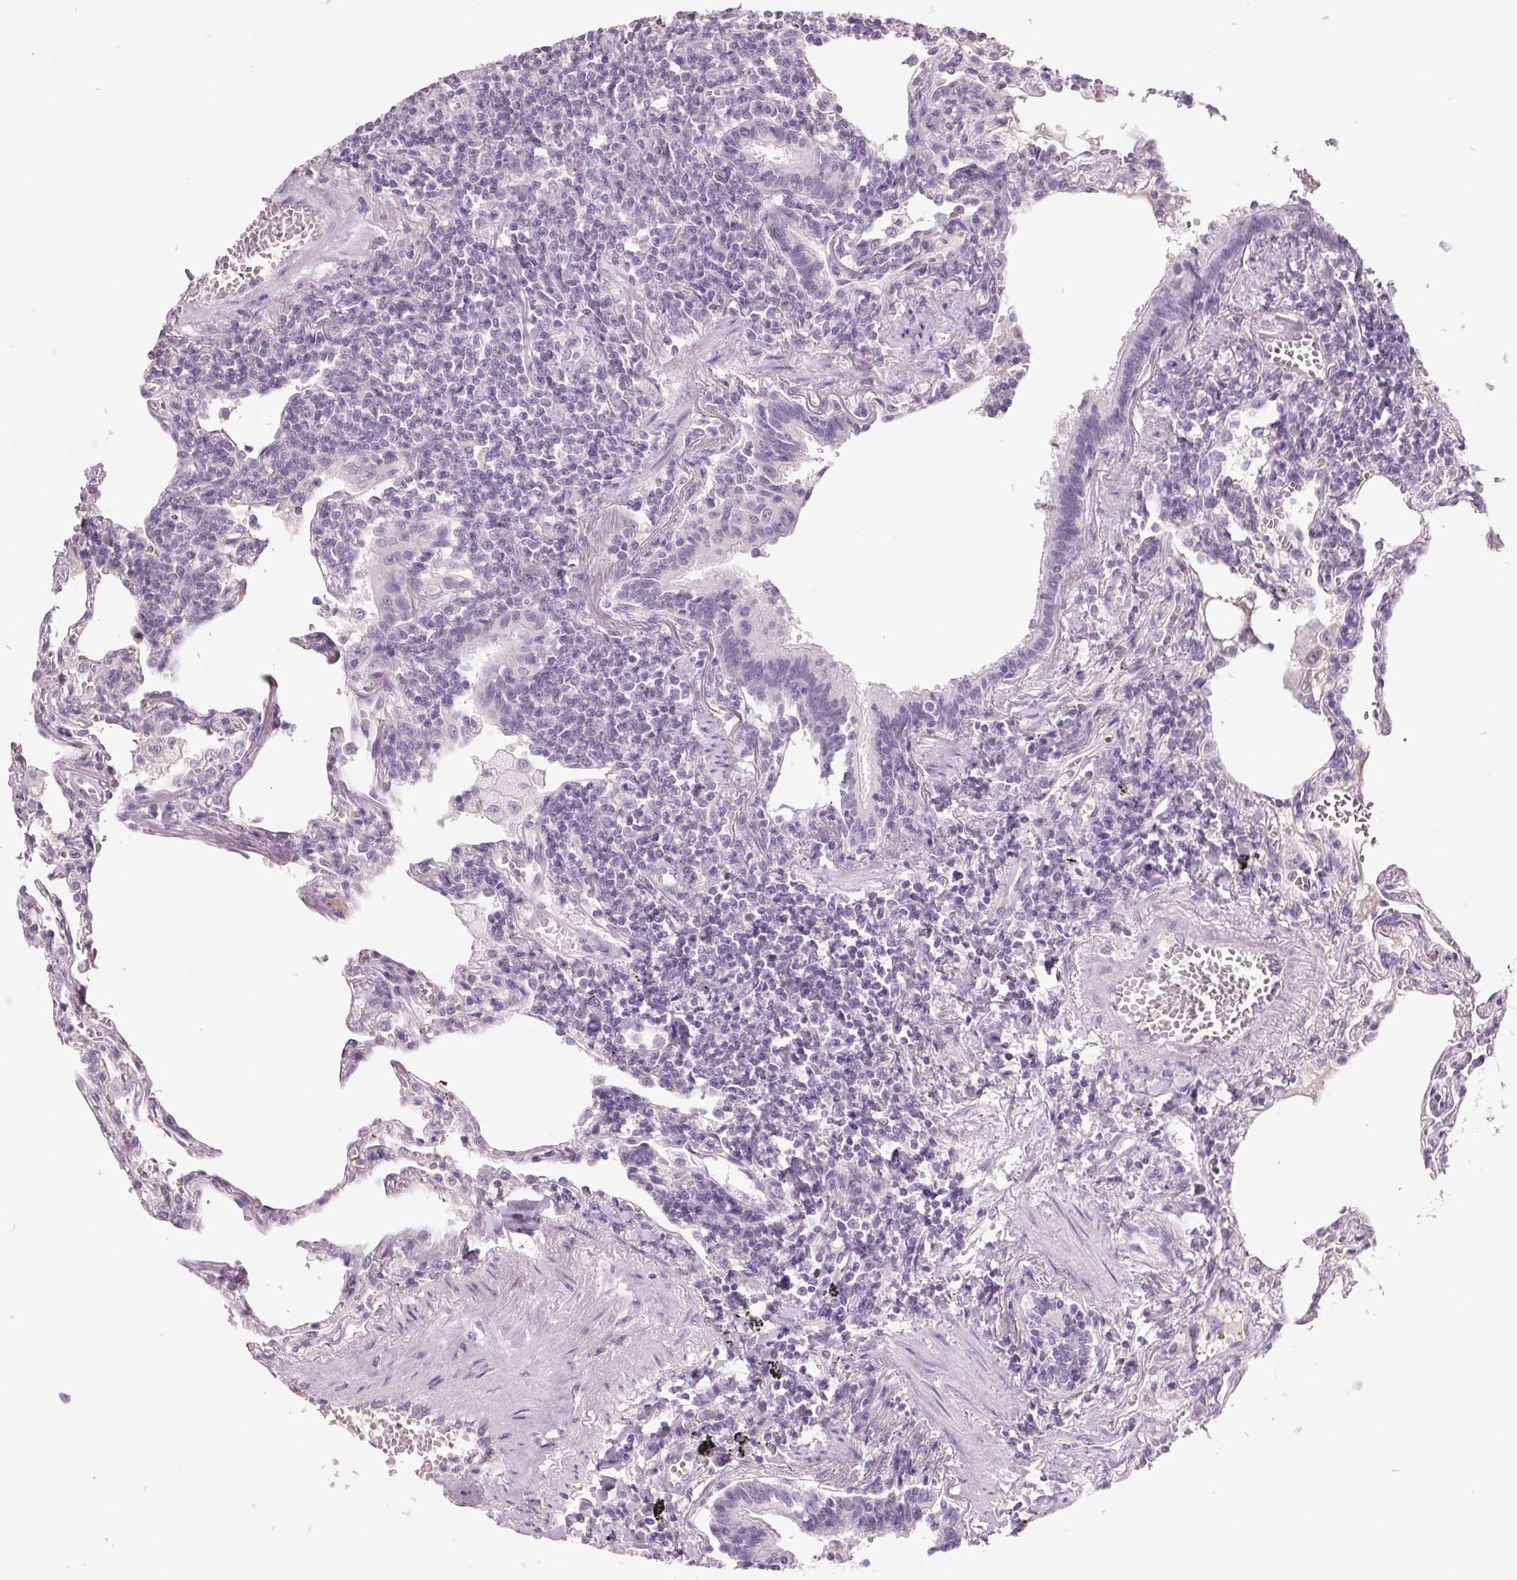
{"staining": {"intensity": "negative", "quantity": "none", "location": "none"}, "tissue": "lymphoma", "cell_type": "Tumor cells", "image_type": "cancer", "snomed": [{"axis": "morphology", "description": "Malignant lymphoma, non-Hodgkin's type, Low grade"}, {"axis": "topography", "description": "Lung"}], "caption": "High power microscopy image of an immunohistochemistry (IHC) photomicrograph of low-grade malignant lymphoma, non-Hodgkin's type, revealing no significant positivity in tumor cells. (Immunohistochemistry, brightfield microscopy, high magnification).", "gene": "C2orf16", "patient": {"sex": "female", "age": 71}}